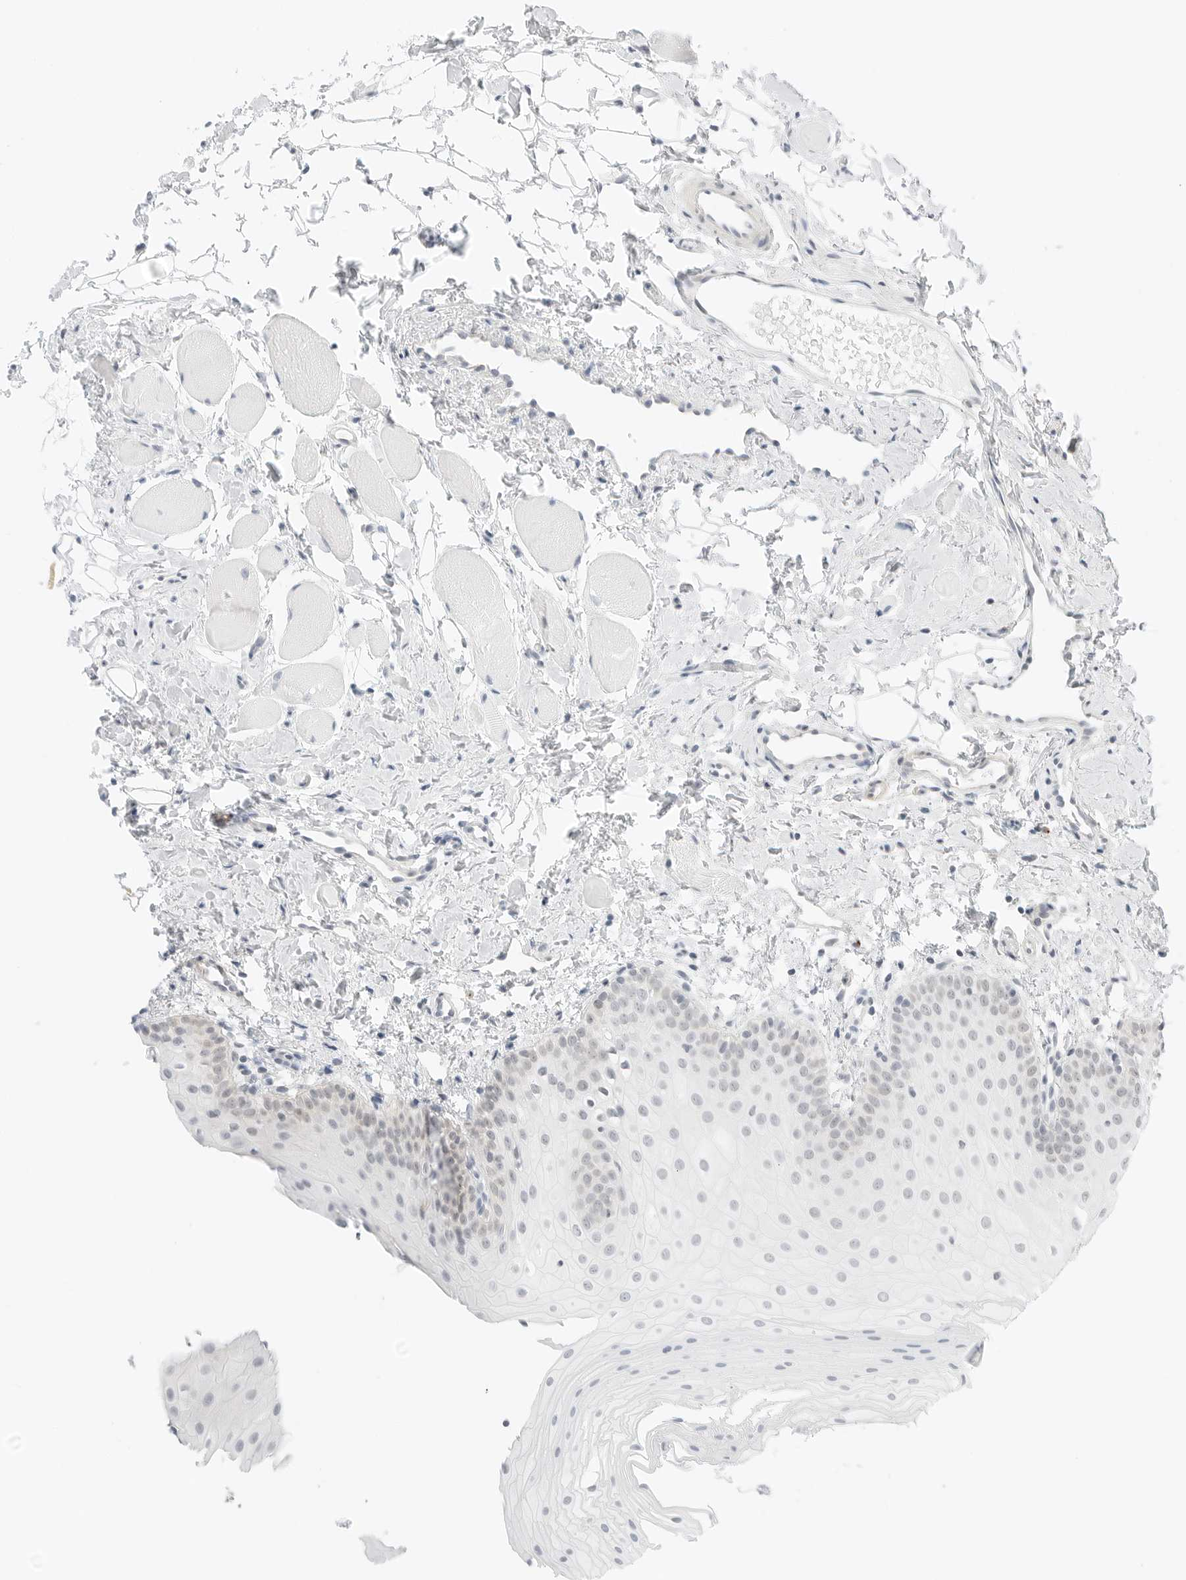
{"staining": {"intensity": "weak", "quantity": "<25%", "location": "nuclear"}, "tissue": "oral mucosa", "cell_type": "Squamous epithelial cells", "image_type": "normal", "snomed": [{"axis": "morphology", "description": "Normal tissue, NOS"}, {"axis": "topography", "description": "Oral tissue"}], "caption": "DAB immunohistochemical staining of unremarkable human oral mucosa exhibits no significant expression in squamous epithelial cells. (DAB immunohistochemistry (IHC) visualized using brightfield microscopy, high magnification).", "gene": "CCSAP", "patient": {"sex": "male", "age": 28}}